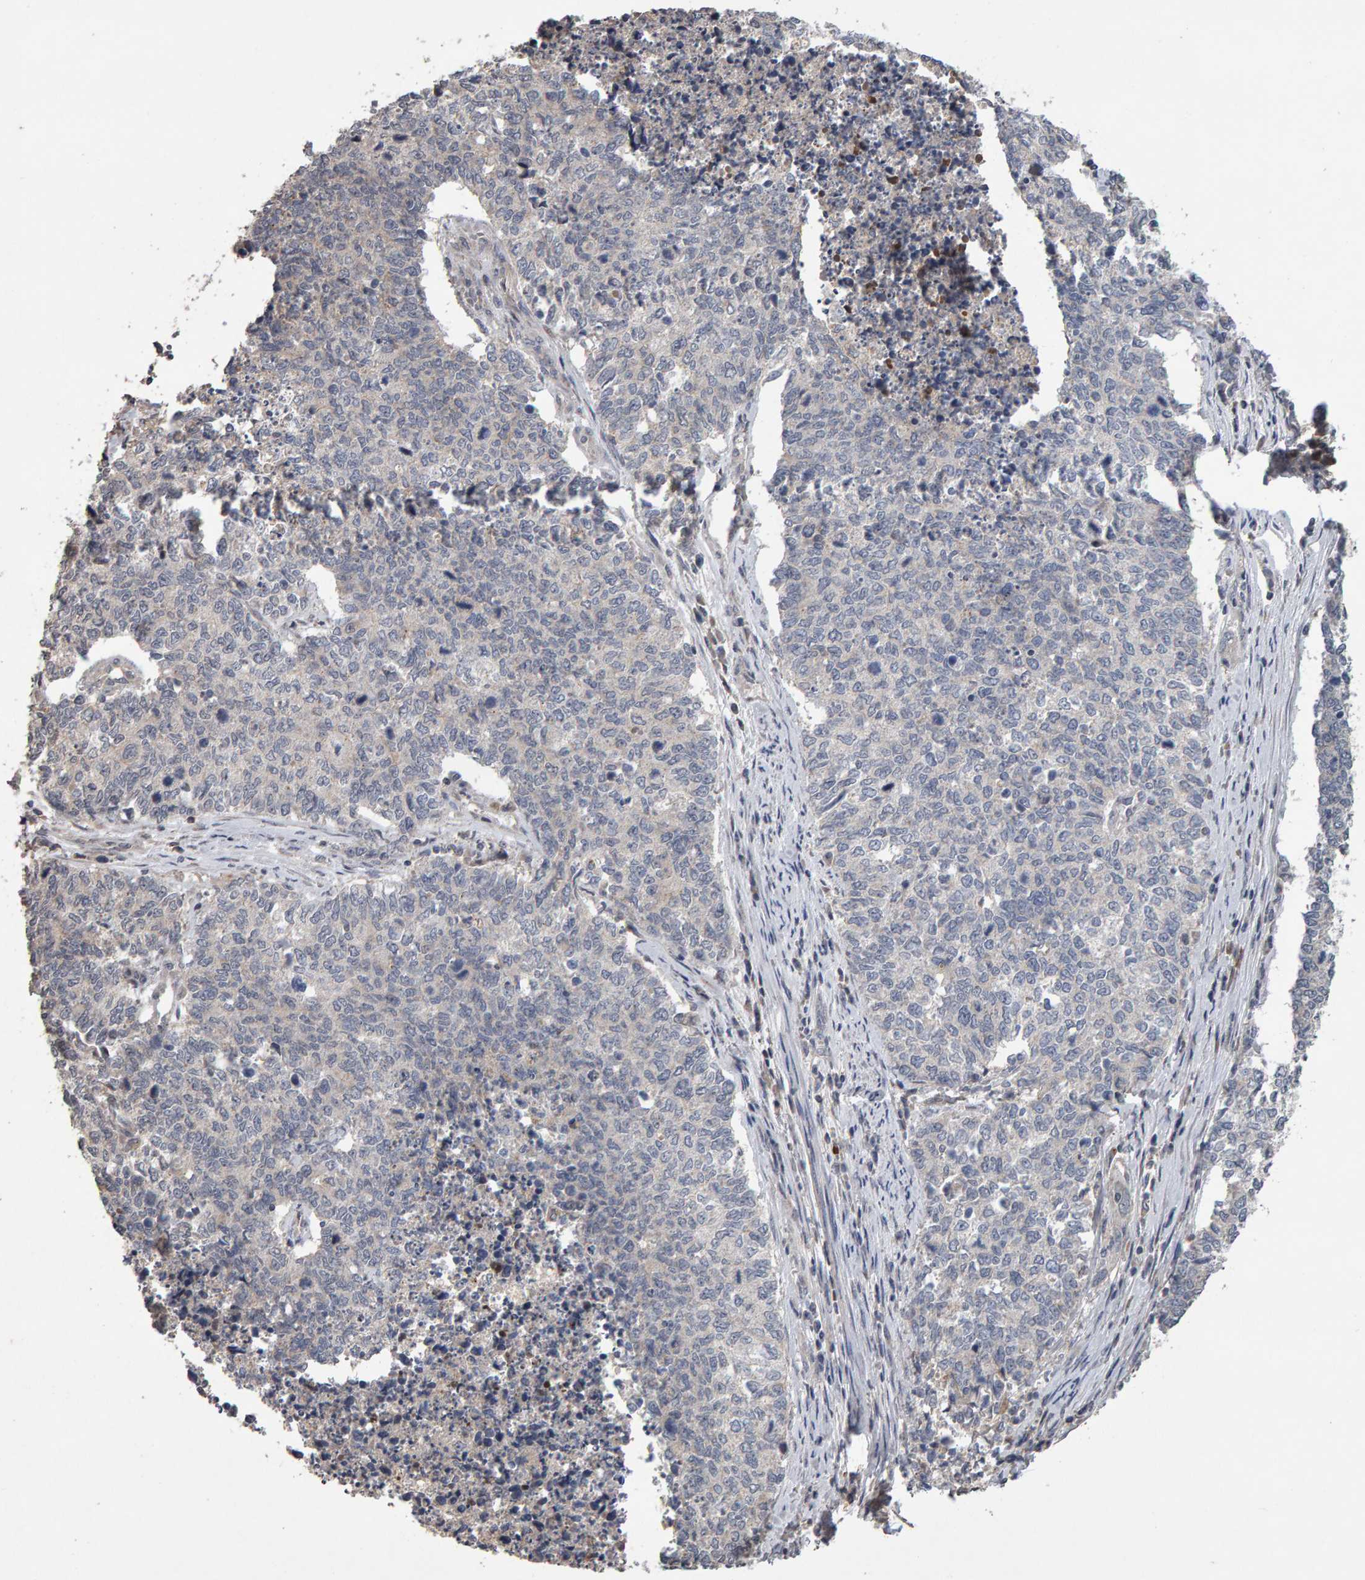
{"staining": {"intensity": "negative", "quantity": "none", "location": "none"}, "tissue": "cervical cancer", "cell_type": "Tumor cells", "image_type": "cancer", "snomed": [{"axis": "morphology", "description": "Squamous cell carcinoma, NOS"}, {"axis": "topography", "description": "Cervix"}], "caption": "High magnification brightfield microscopy of cervical cancer (squamous cell carcinoma) stained with DAB (3,3'-diaminobenzidine) (brown) and counterstained with hematoxylin (blue): tumor cells show no significant positivity.", "gene": "COASY", "patient": {"sex": "female", "age": 63}}